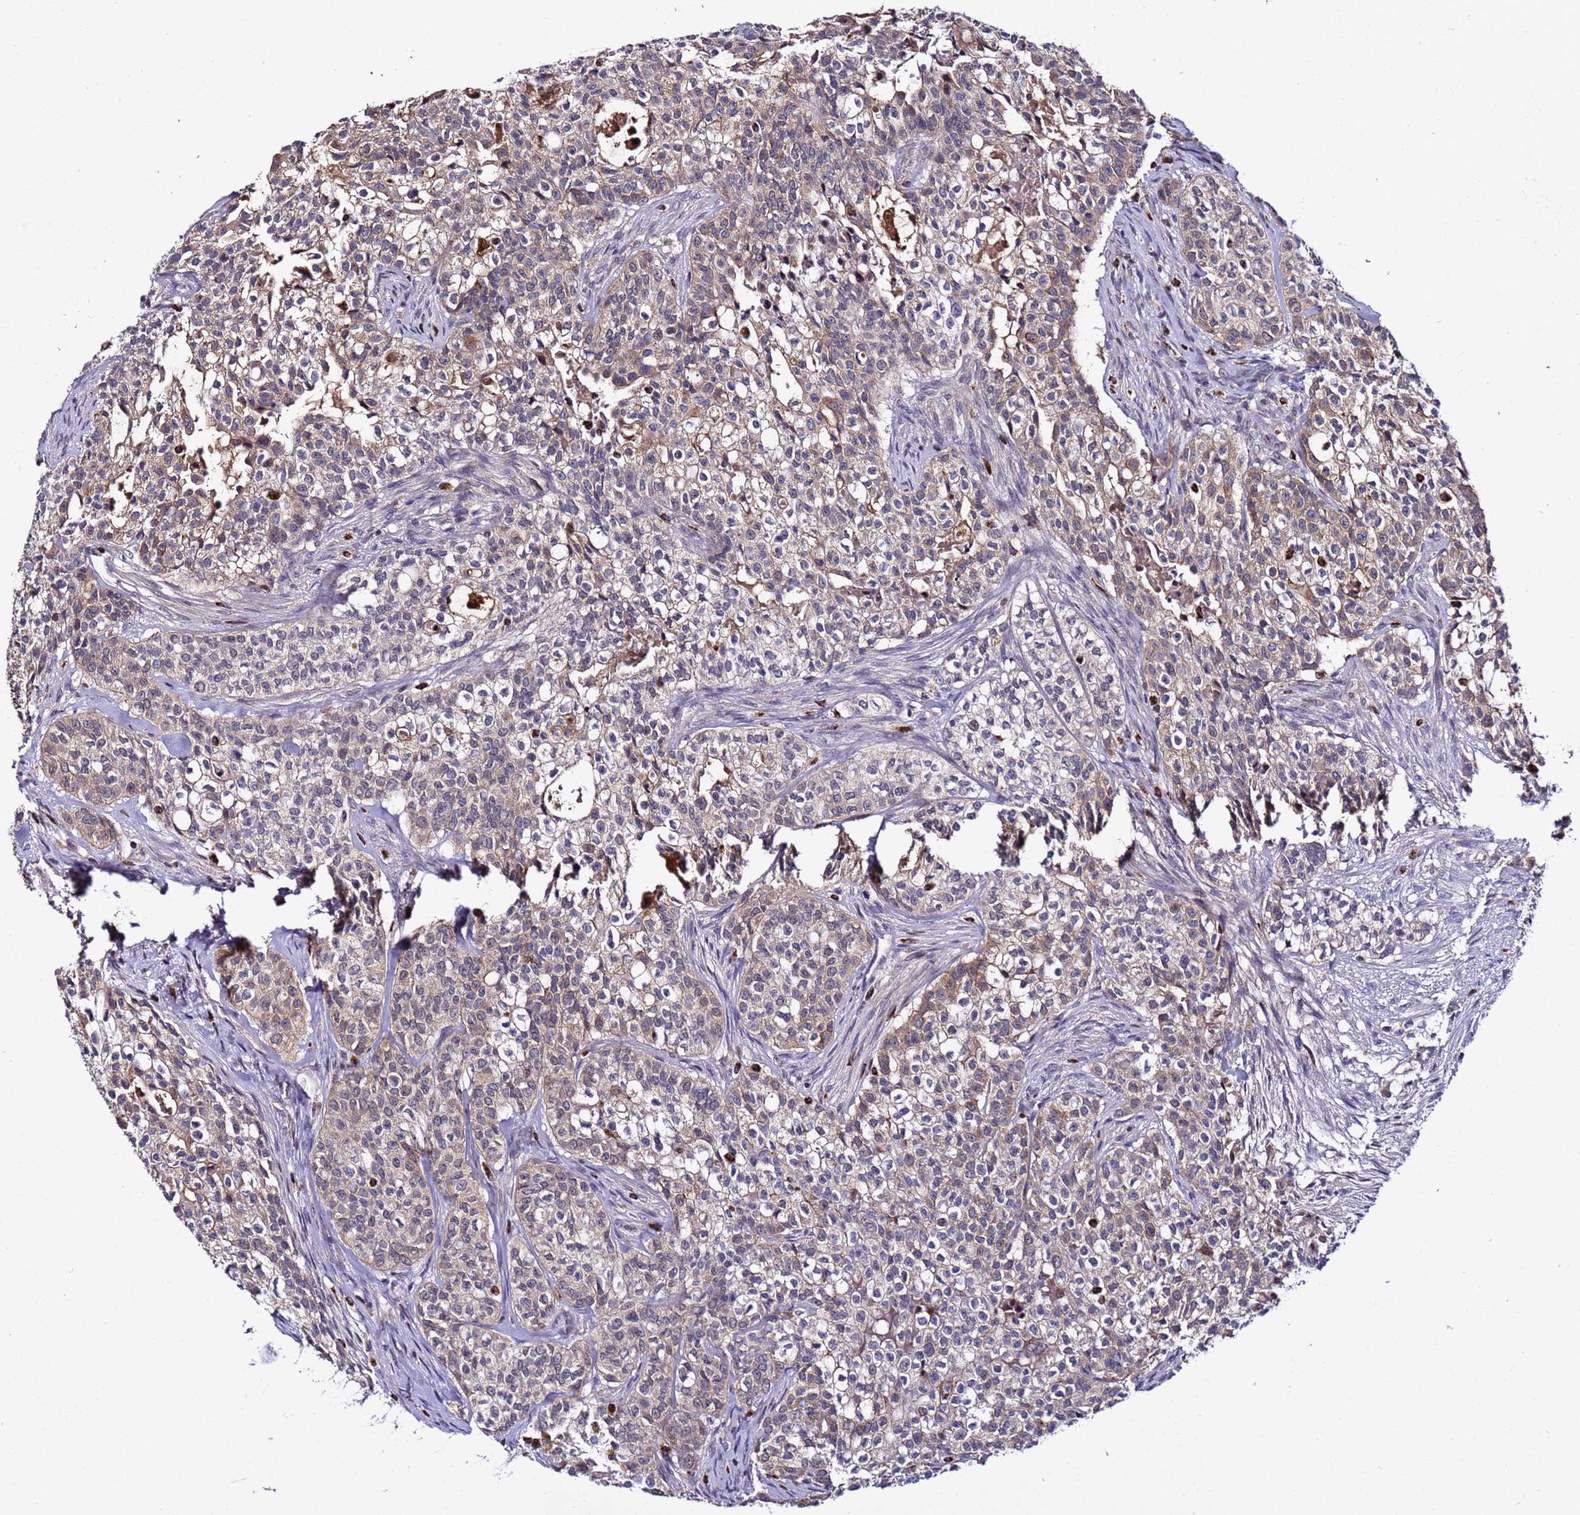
{"staining": {"intensity": "weak", "quantity": "25%-75%", "location": "cytoplasmic/membranous"}, "tissue": "head and neck cancer", "cell_type": "Tumor cells", "image_type": "cancer", "snomed": [{"axis": "morphology", "description": "Adenocarcinoma, NOS"}, {"axis": "topography", "description": "Head-Neck"}], "caption": "A brown stain highlights weak cytoplasmic/membranous expression of a protein in head and neck cancer tumor cells.", "gene": "PLXDC2", "patient": {"sex": "male", "age": 81}}